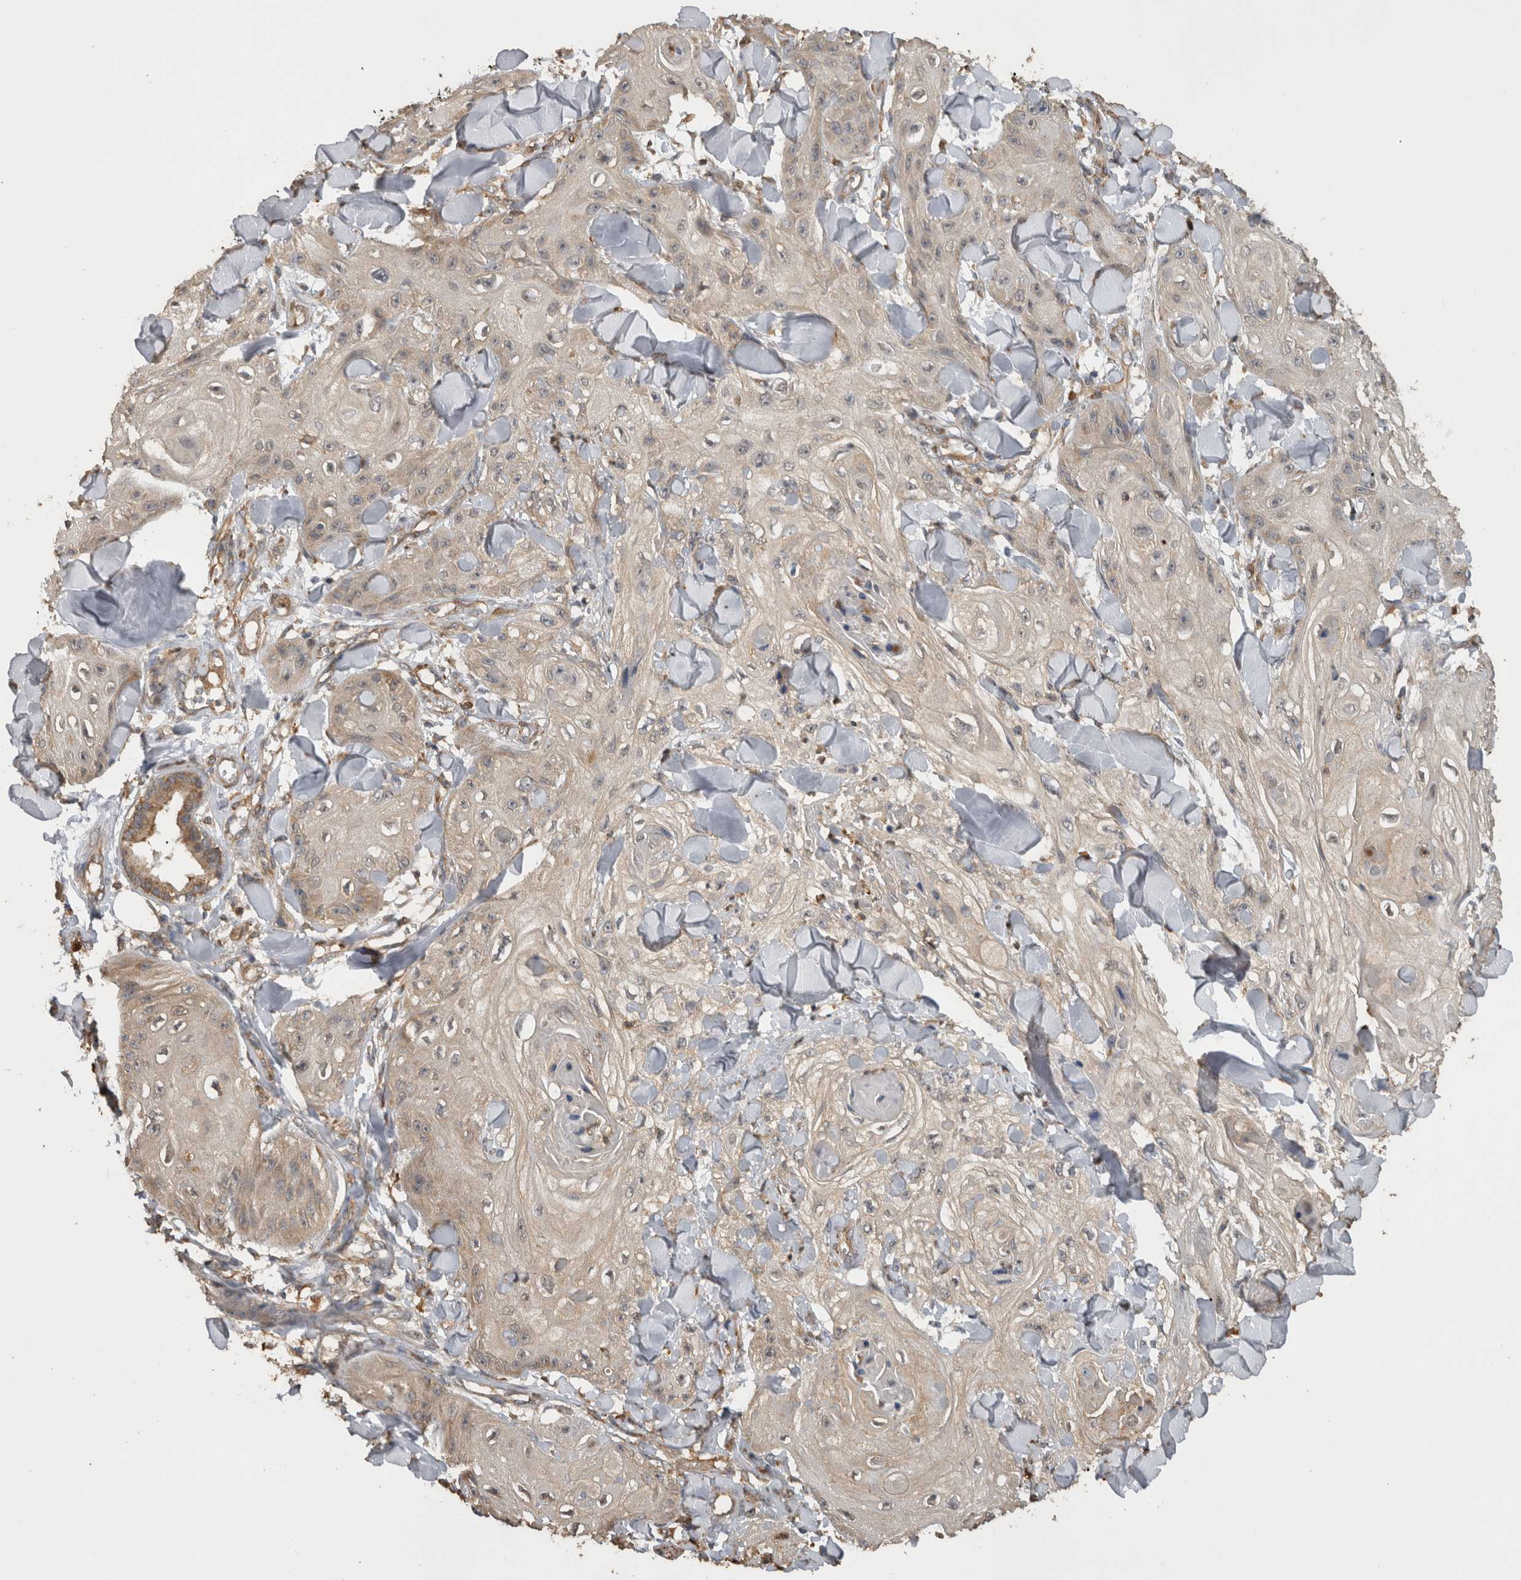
{"staining": {"intensity": "negative", "quantity": "none", "location": "none"}, "tissue": "skin cancer", "cell_type": "Tumor cells", "image_type": "cancer", "snomed": [{"axis": "morphology", "description": "Squamous cell carcinoma, NOS"}, {"axis": "topography", "description": "Skin"}], "caption": "Protein analysis of squamous cell carcinoma (skin) demonstrates no significant positivity in tumor cells.", "gene": "TMED7", "patient": {"sex": "male", "age": 74}}